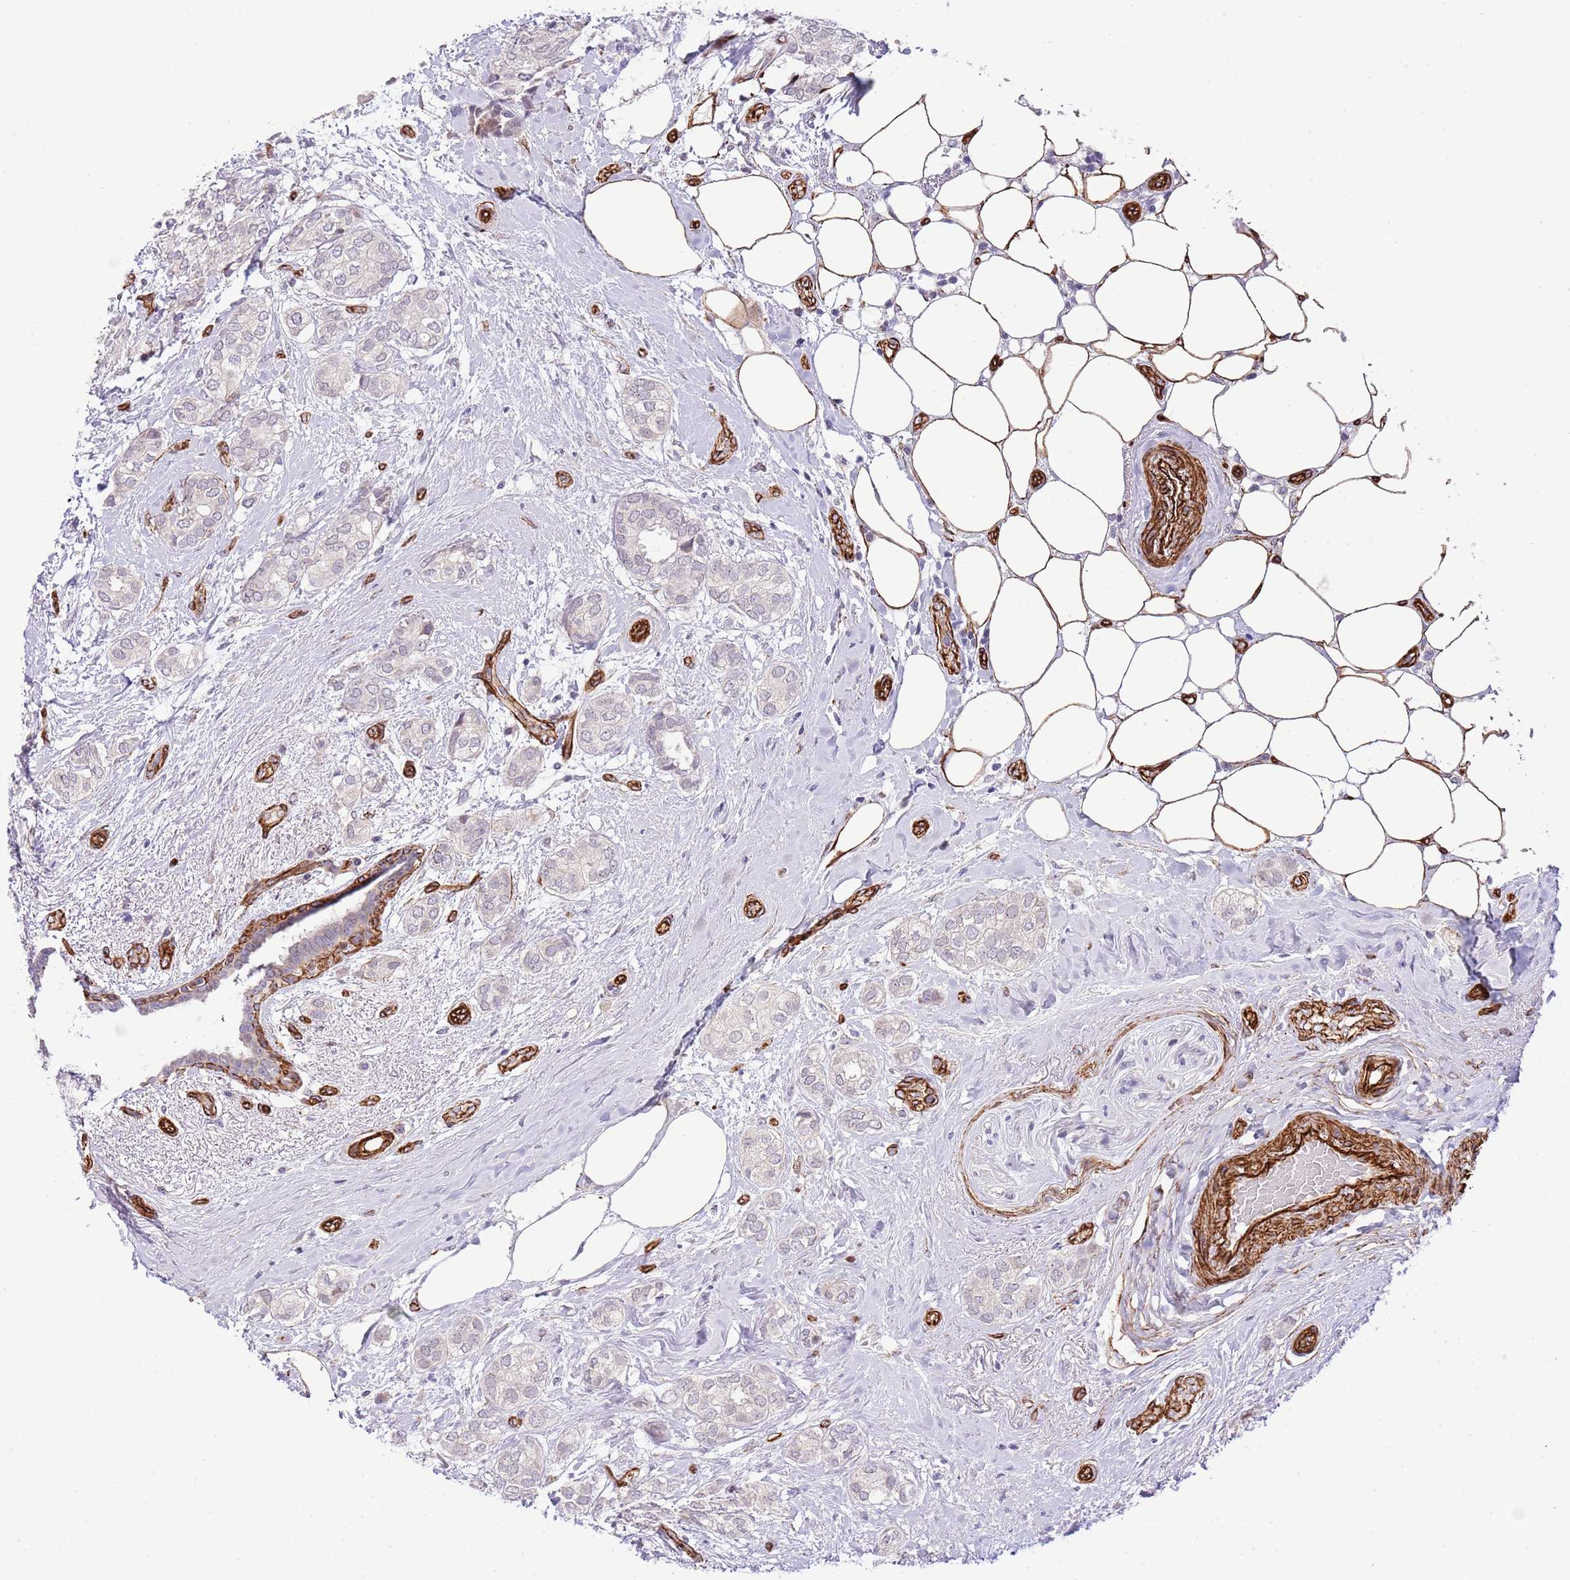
{"staining": {"intensity": "negative", "quantity": "none", "location": "none"}, "tissue": "breast cancer", "cell_type": "Tumor cells", "image_type": "cancer", "snomed": [{"axis": "morphology", "description": "Duct carcinoma"}, {"axis": "topography", "description": "Breast"}], "caption": "Breast cancer (intraductal carcinoma) stained for a protein using IHC exhibits no staining tumor cells.", "gene": "NEK3", "patient": {"sex": "female", "age": 73}}